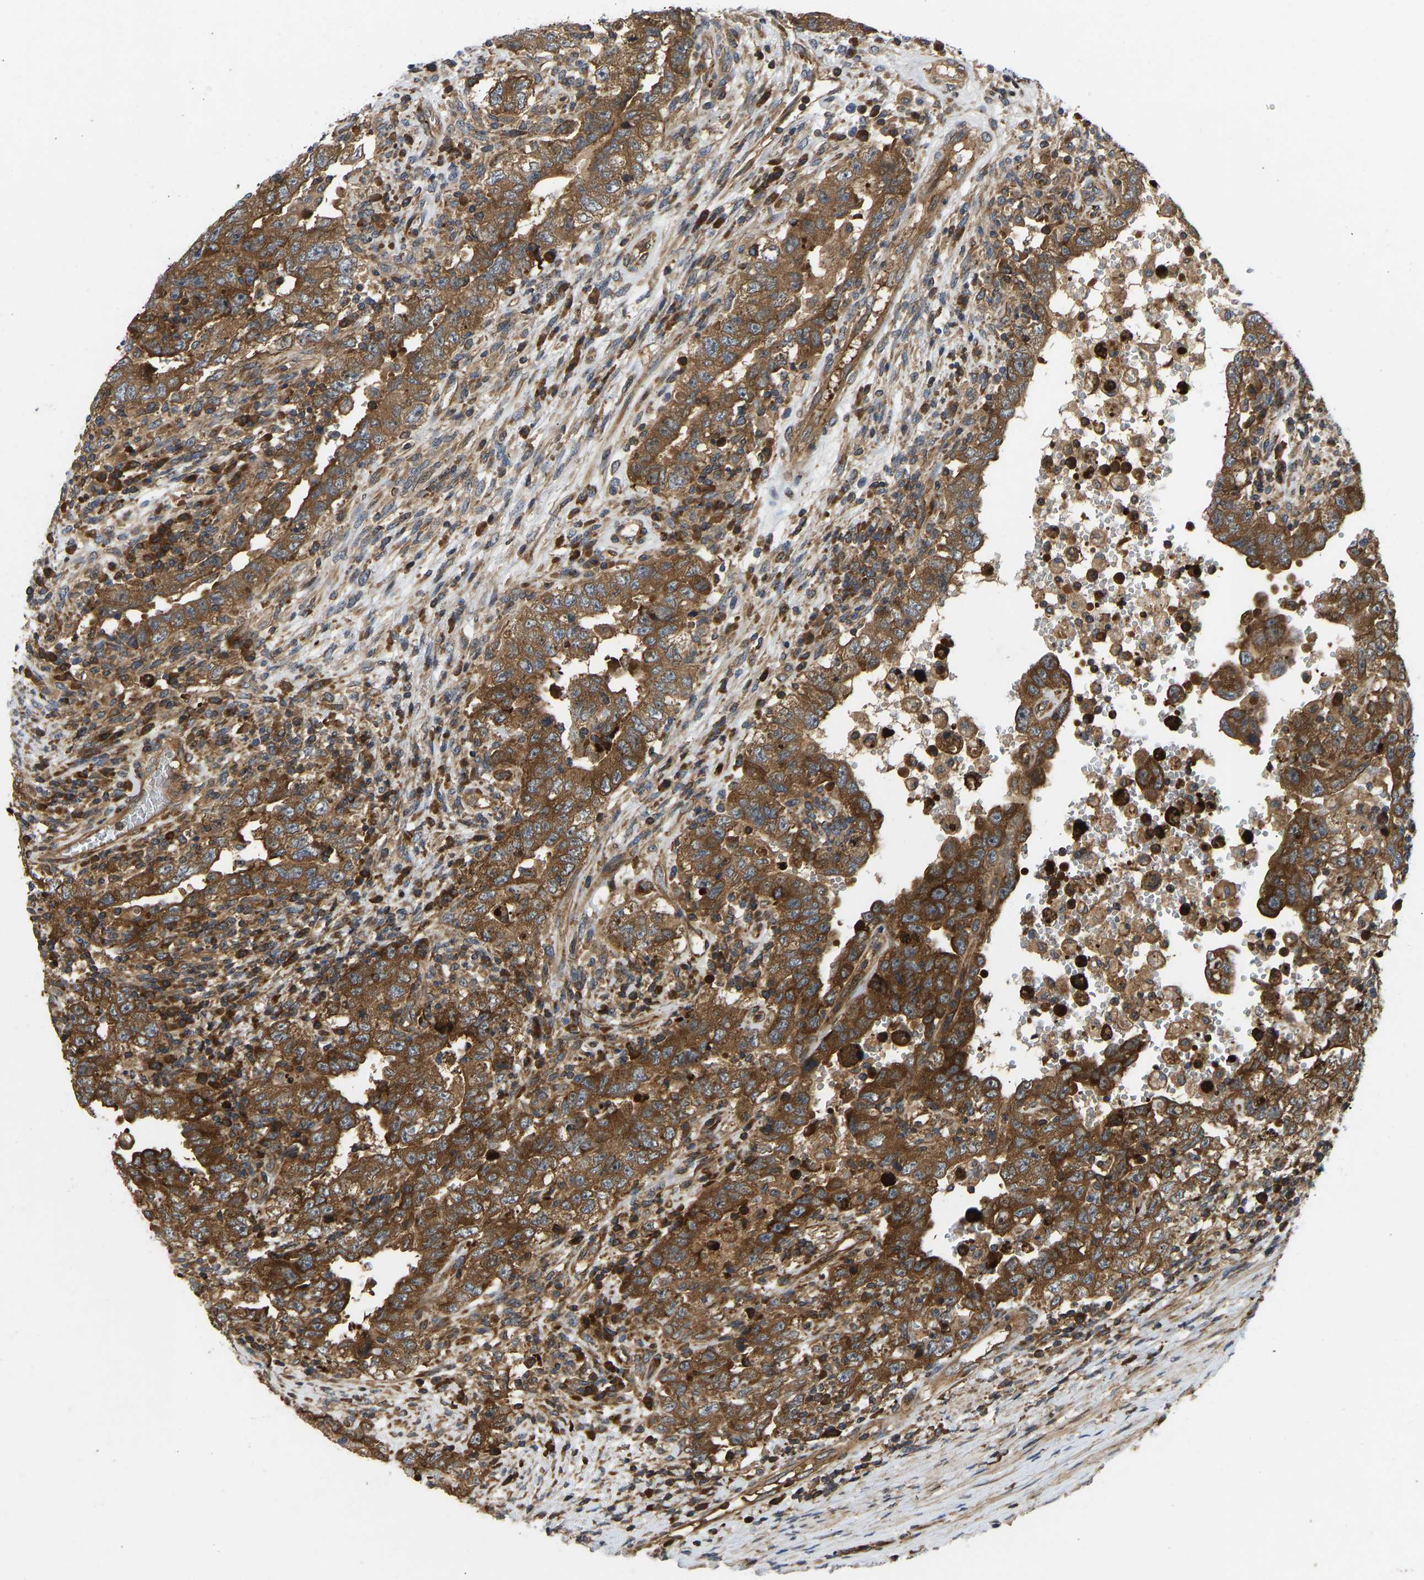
{"staining": {"intensity": "moderate", "quantity": ">75%", "location": "cytoplasmic/membranous"}, "tissue": "testis cancer", "cell_type": "Tumor cells", "image_type": "cancer", "snomed": [{"axis": "morphology", "description": "Carcinoma, Embryonal, NOS"}, {"axis": "topography", "description": "Testis"}], "caption": "Moderate cytoplasmic/membranous expression for a protein is identified in approximately >75% of tumor cells of testis embryonal carcinoma using immunohistochemistry.", "gene": "RASGRF2", "patient": {"sex": "male", "age": 26}}